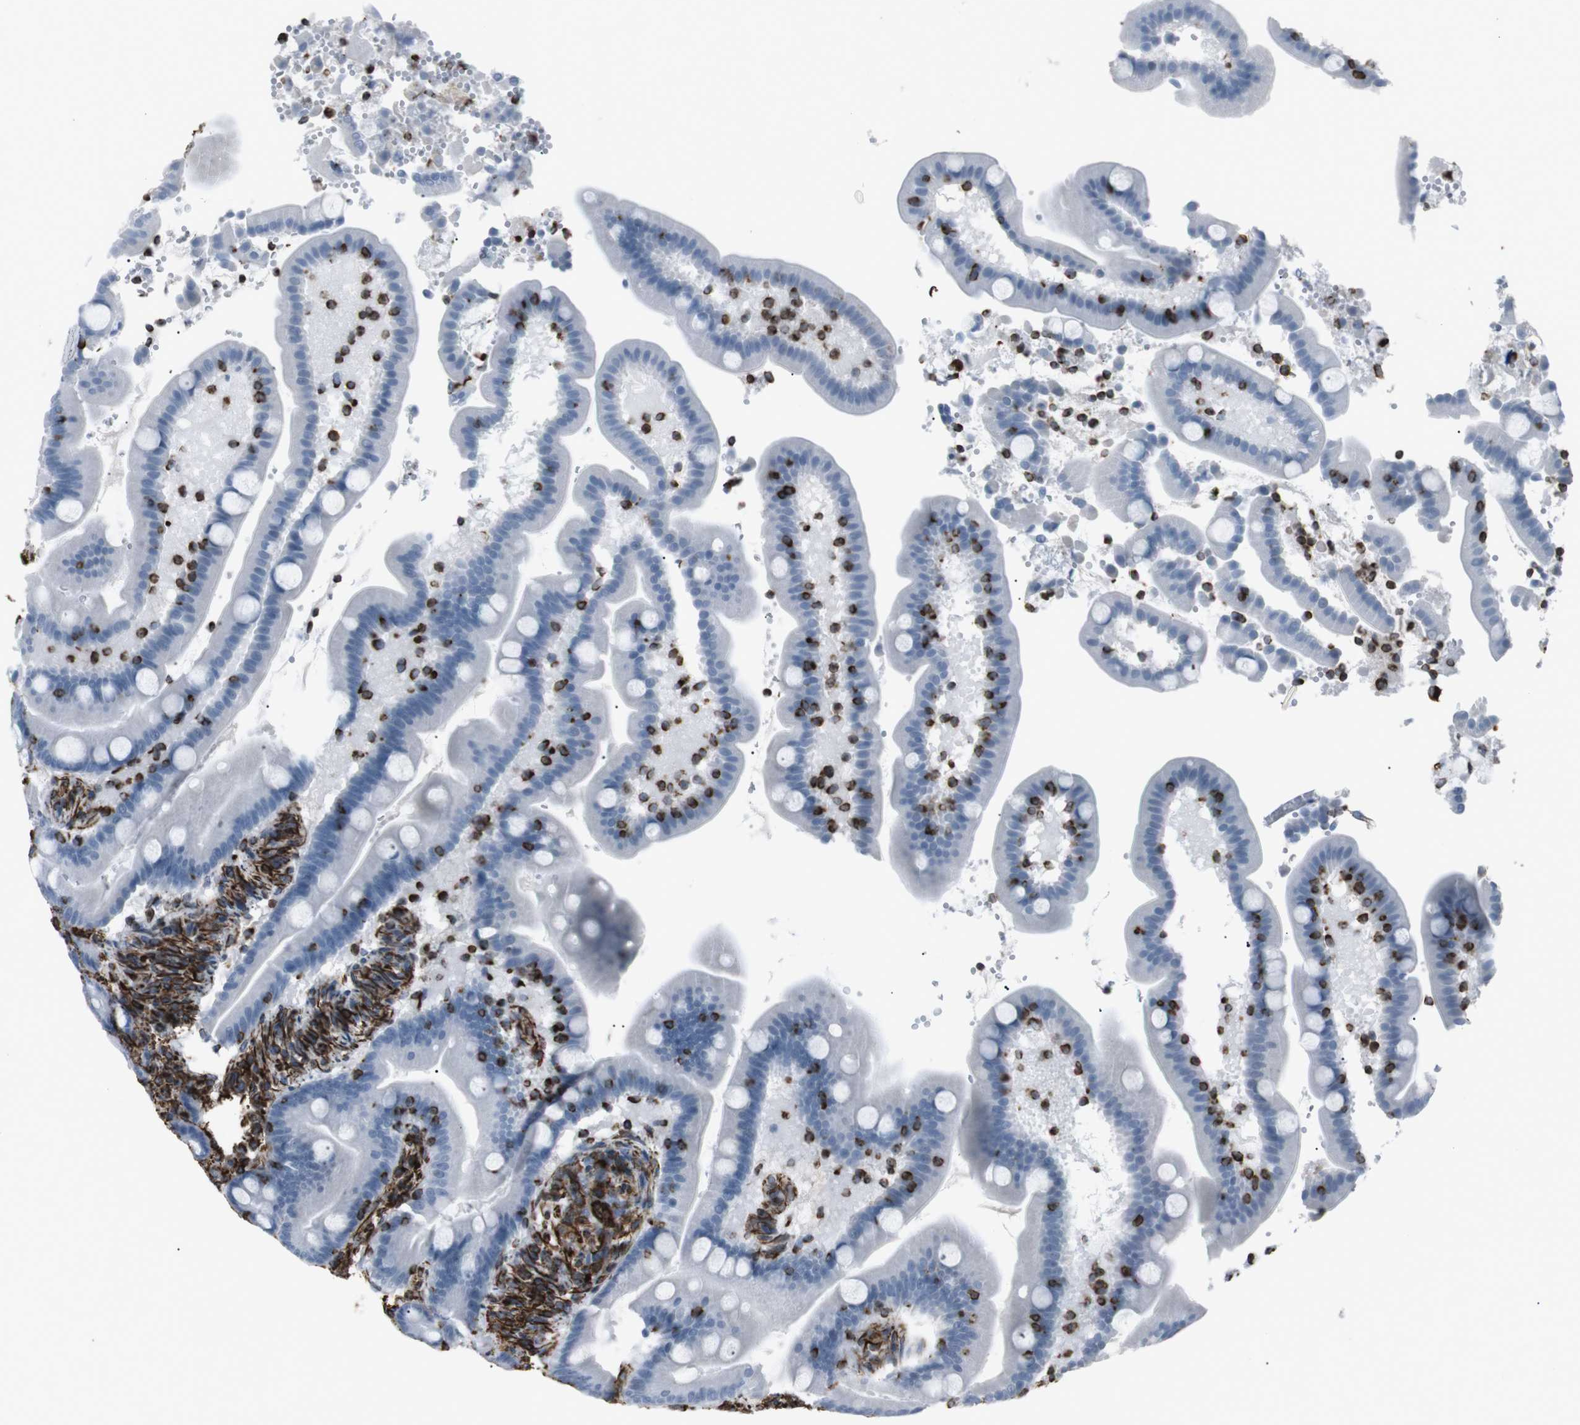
{"staining": {"intensity": "negative", "quantity": "none", "location": "none"}, "tissue": "duodenum", "cell_type": "Glandular cells", "image_type": "normal", "snomed": [{"axis": "morphology", "description": "Normal tissue, NOS"}, {"axis": "topography", "description": "Duodenum"}], "caption": "IHC photomicrograph of benign human duodenum stained for a protein (brown), which reveals no staining in glandular cells. (Stains: DAB (3,3'-diaminobenzidine) immunohistochemistry (IHC) with hematoxylin counter stain, Microscopy: brightfield microscopy at high magnification).", "gene": "ZDHHC6", "patient": {"sex": "male", "age": 54}}